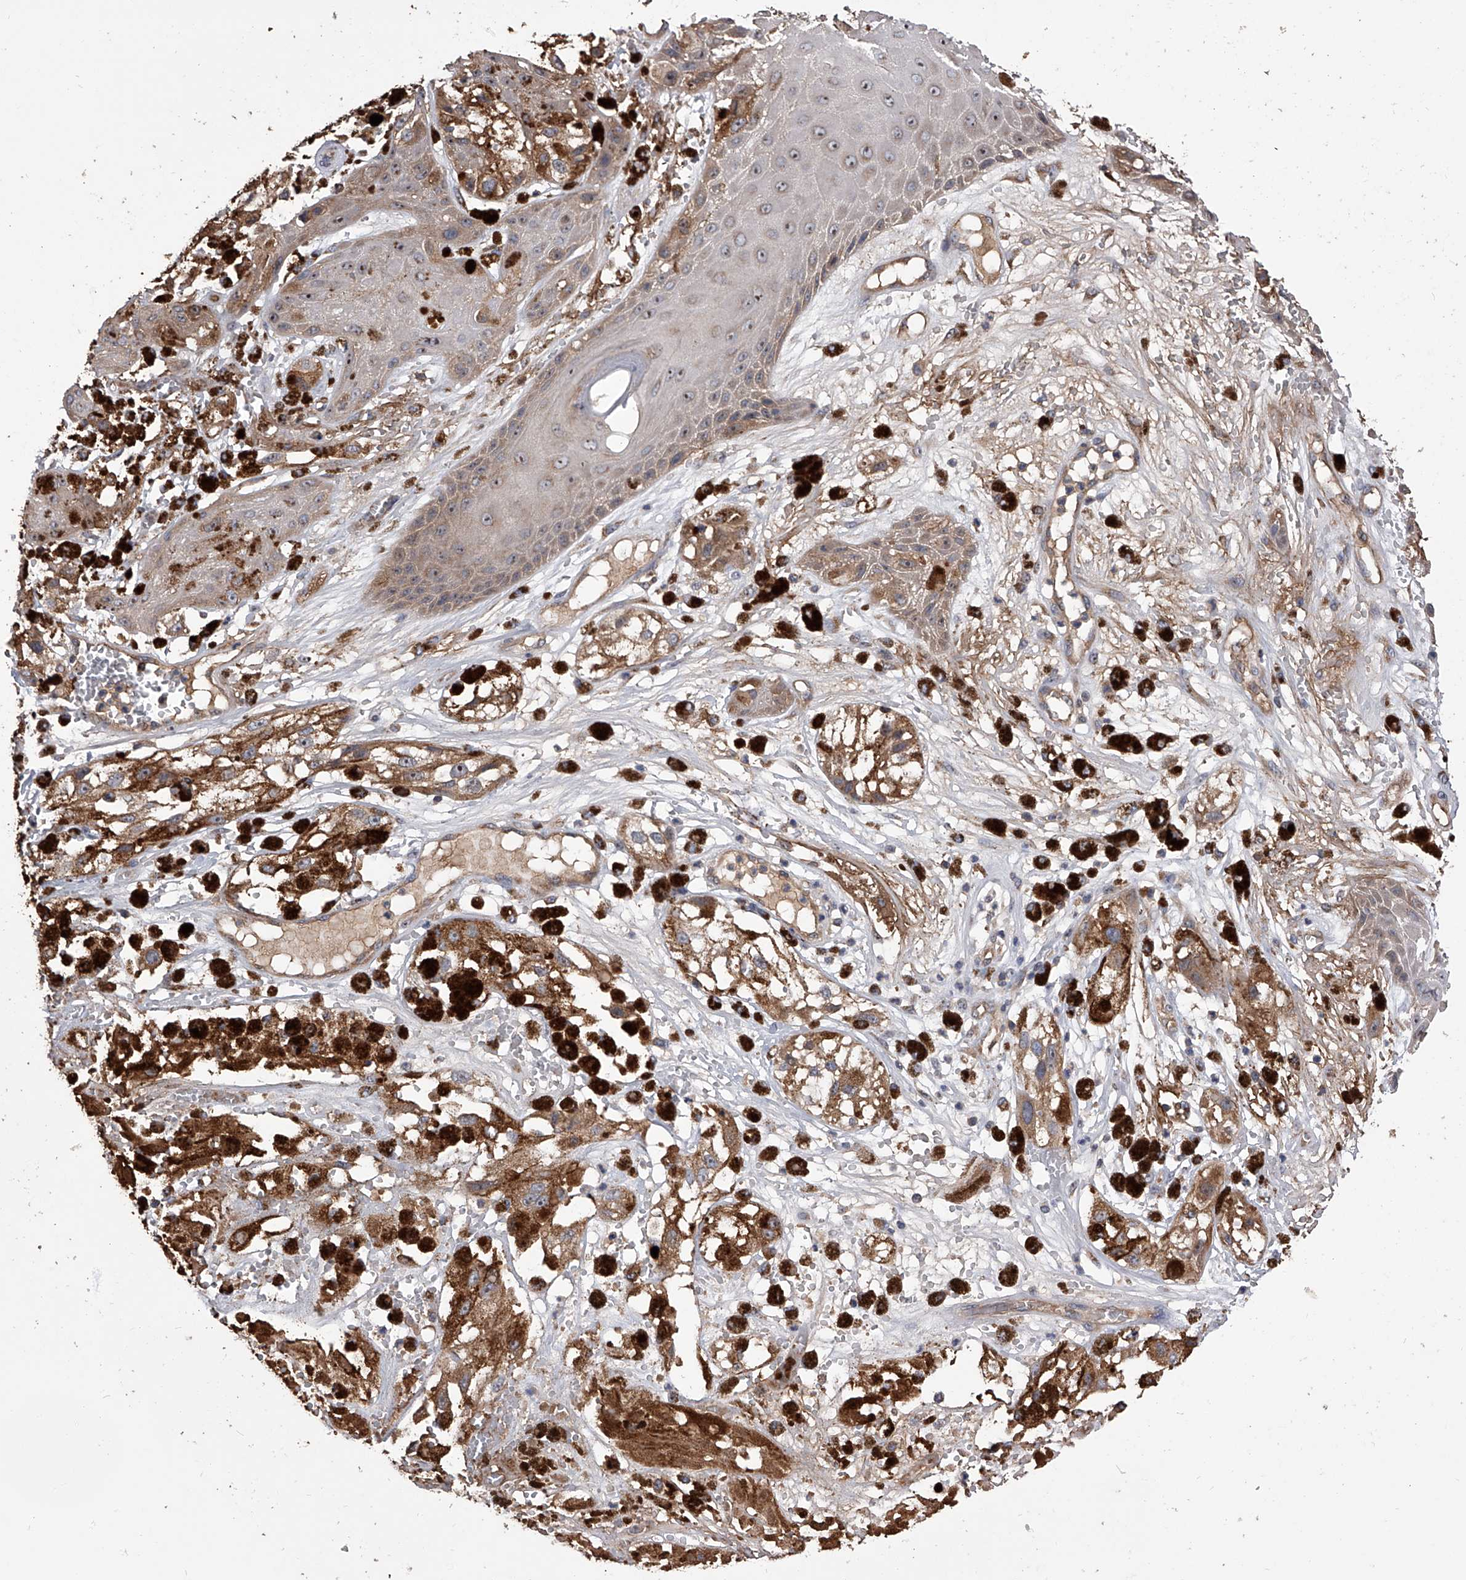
{"staining": {"intensity": "moderate", "quantity": ">75%", "location": "cytoplasmic/membranous"}, "tissue": "melanoma", "cell_type": "Tumor cells", "image_type": "cancer", "snomed": [{"axis": "morphology", "description": "Malignant melanoma, NOS"}, {"axis": "topography", "description": "Skin"}], "caption": "Immunohistochemical staining of human melanoma exhibits medium levels of moderate cytoplasmic/membranous protein staining in approximately >75% of tumor cells.", "gene": "CUL7", "patient": {"sex": "male", "age": 88}}